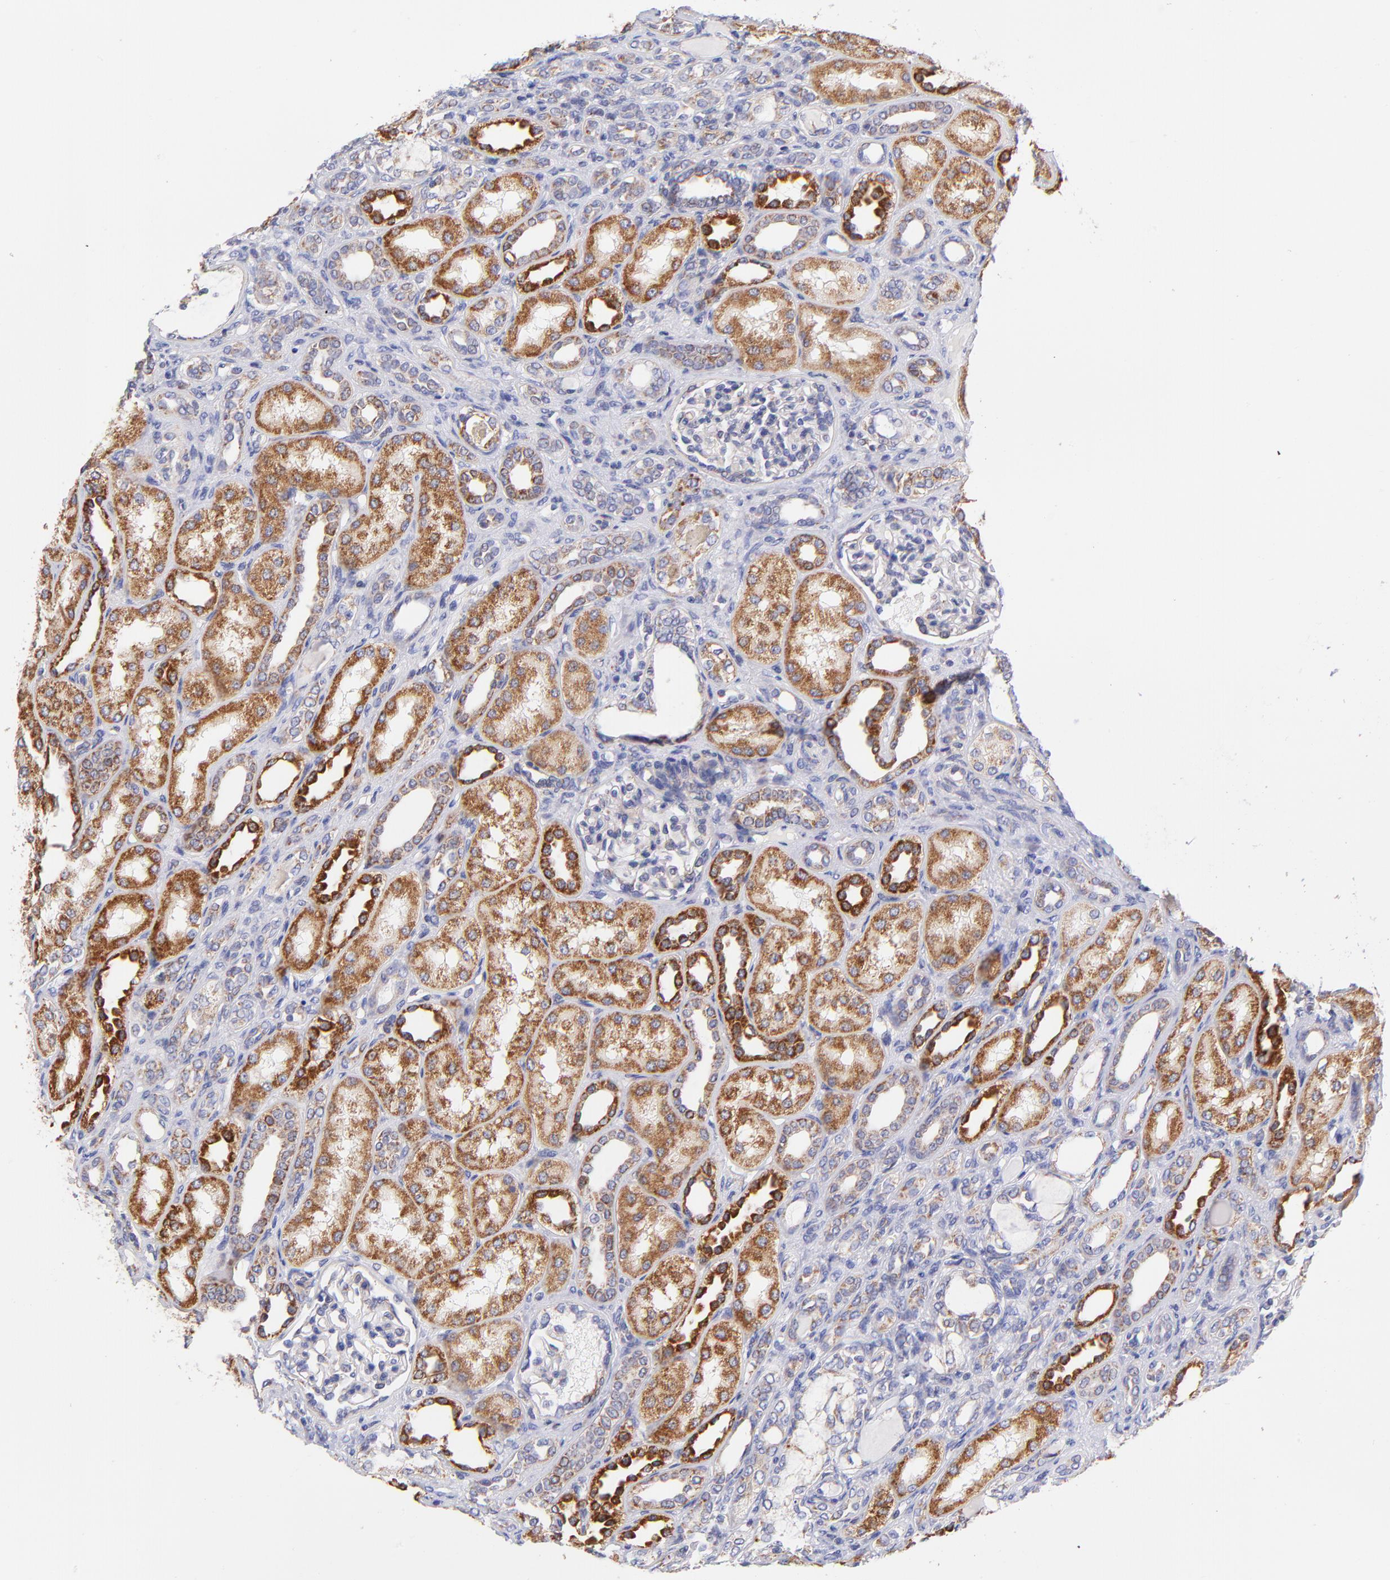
{"staining": {"intensity": "negative", "quantity": "none", "location": "none"}, "tissue": "kidney", "cell_type": "Cells in glomeruli", "image_type": "normal", "snomed": [{"axis": "morphology", "description": "Normal tissue, NOS"}, {"axis": "topography", "description": "Kidney"}], "caption": "DAB (3,3'-diaminobenzidine) immunohistochemical staining of unremarkable kidney exhibits no significant positivity in cells in glomeruli.", "gene": "NDUFB7", "patient": {"sex": "male", "age": 7}}